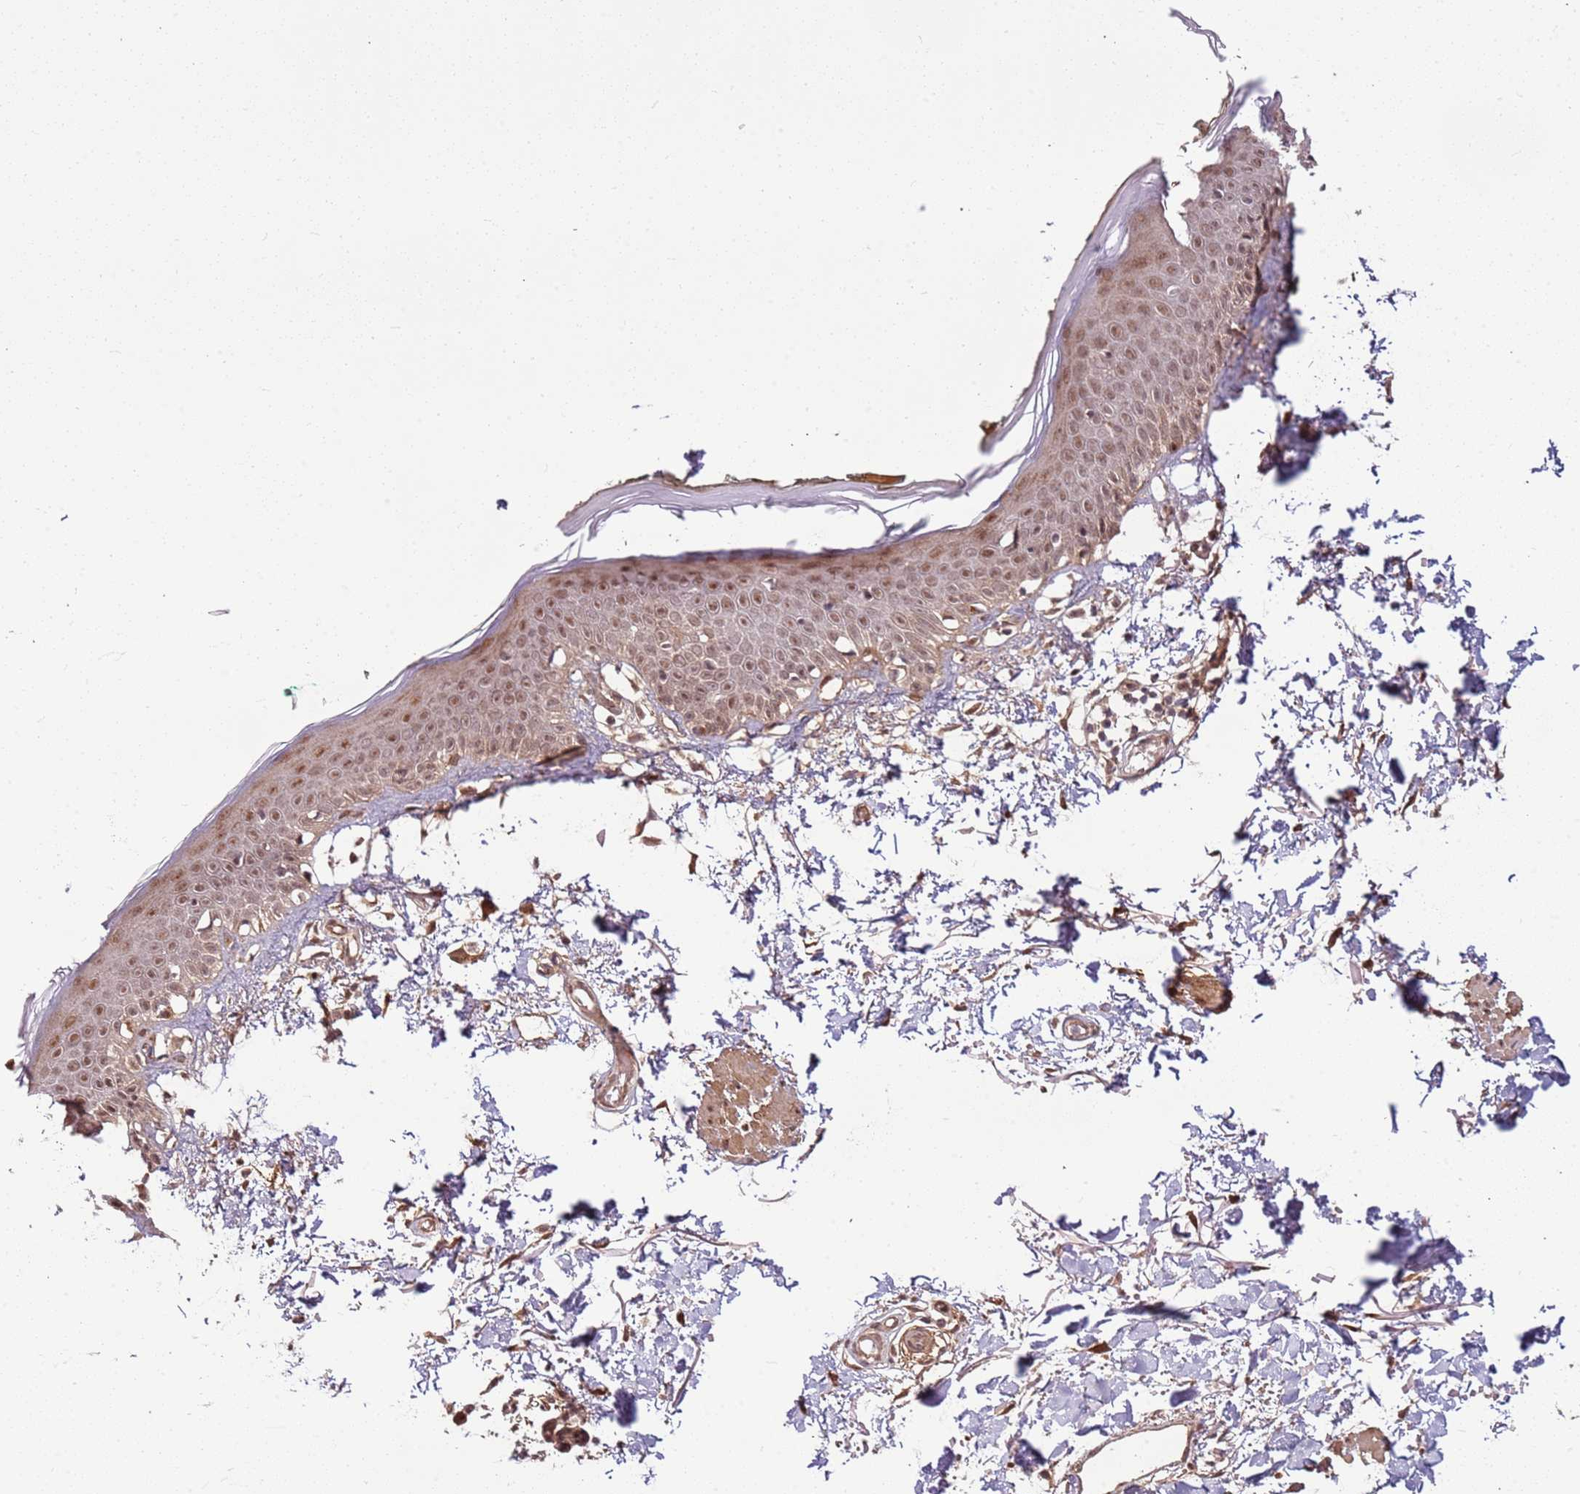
{"staining": {"intensity": "moderate", "quantity": "<25%", "location": "nuclear"}, "tissue": "skin", "cell_type": "Fibroblasts", "image_type": "normal", "snomed": [{"axis": "morphology", "description": "Normal tissue, NOS"}, {"axis": "topography", "description": "Skin"}], "caption": "A brown stain highlights moderate nuclear positivity of a protein in fibroblasts of normal skin.", "gene": "POLR3H", "patient": {"sex": "male", "age": 62}}